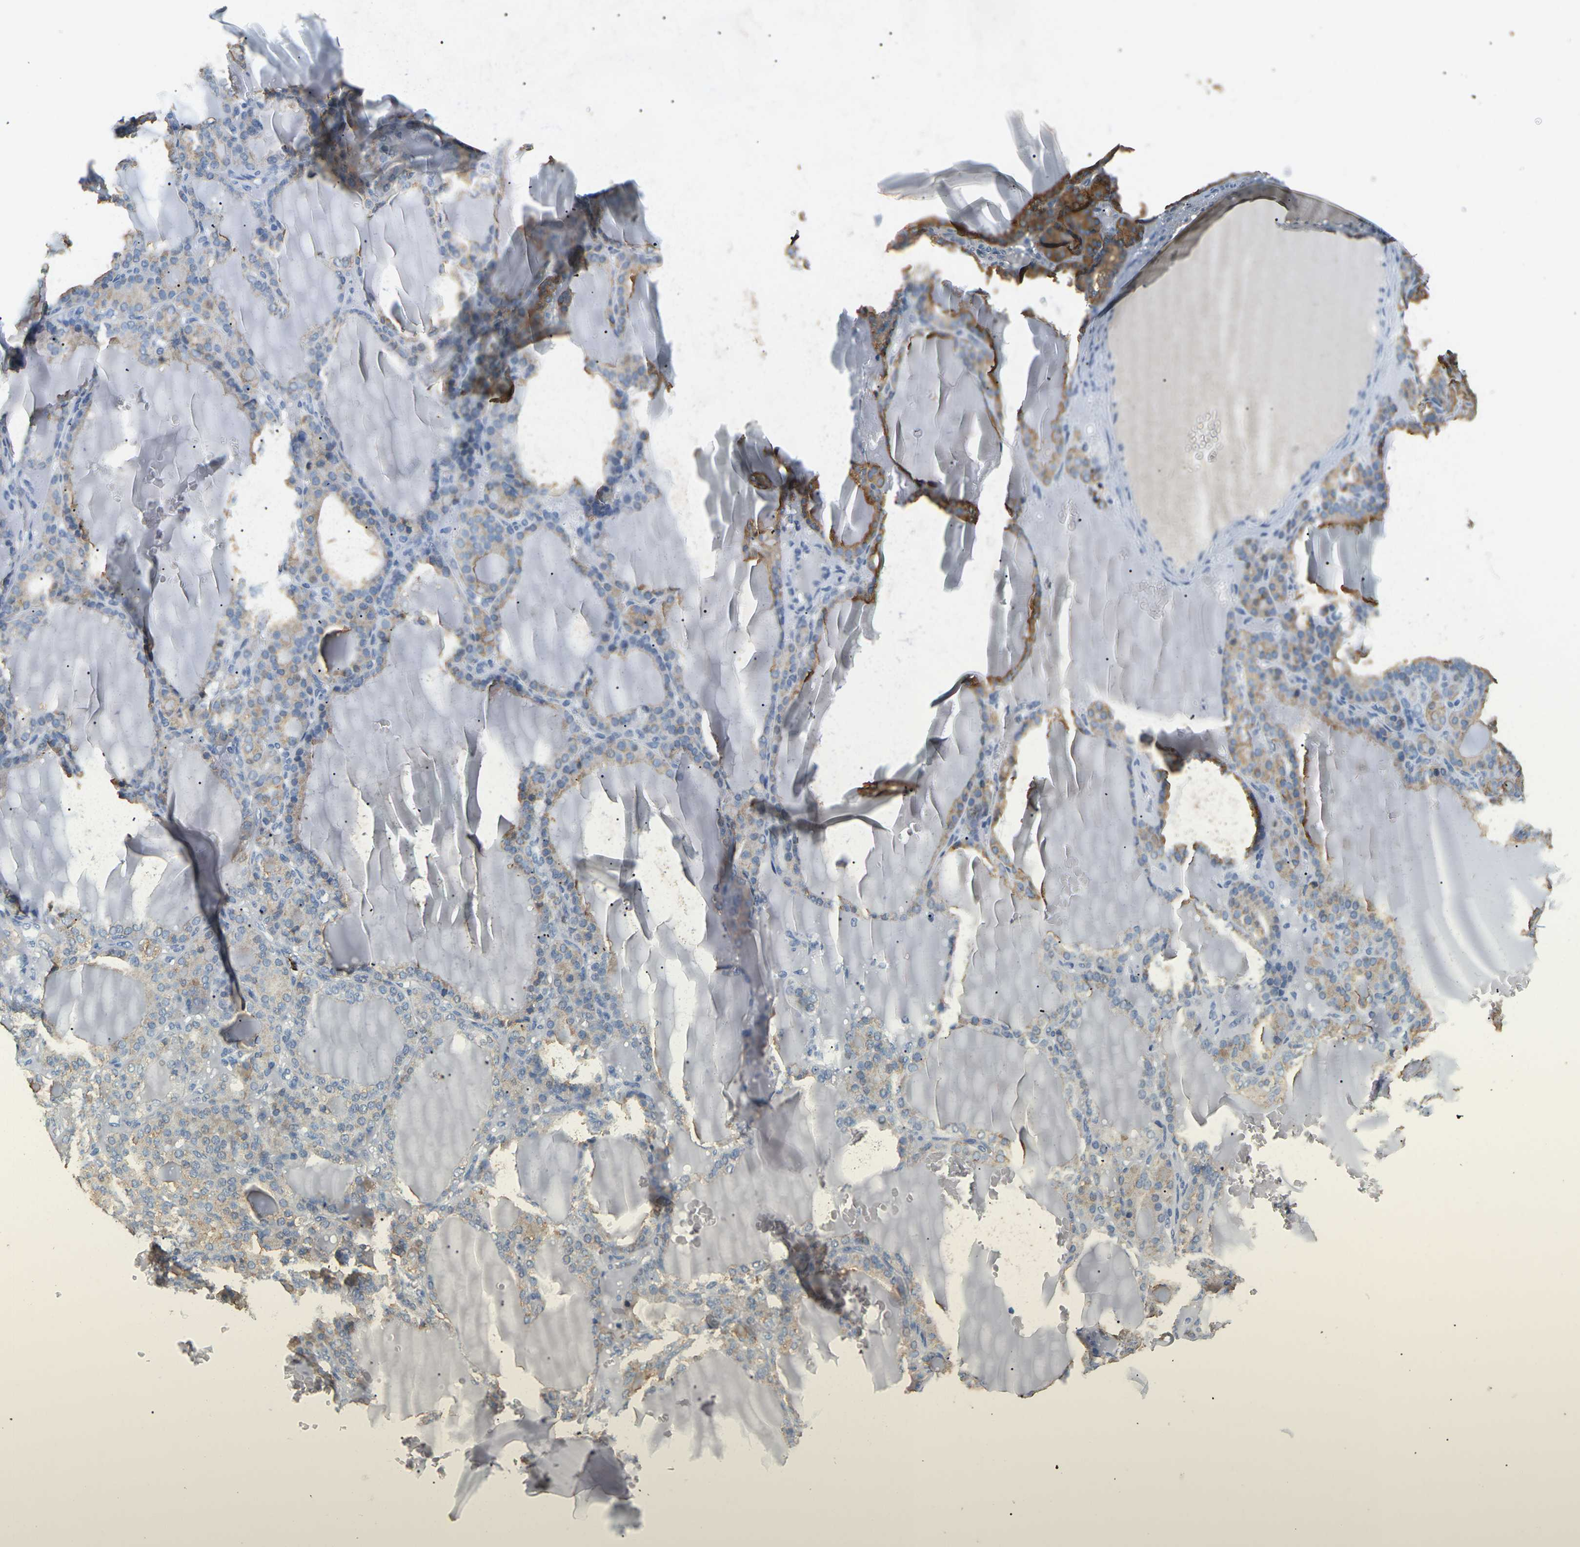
{"staining": {"intensity": "moderate", "quantity": ">75%", "location": "cytoplasmic/membranous"}, "tissue": "thyroid gland", "cell_type": "Glandular cells", "image_type": "normal", "snomed": [{"axis": "morphology", "description": "Normal tissue, NOS"}, {"axis": "topography", "description": "Thyroid gland"}], "caption": "Immunohistochemical staining of normal thyroid gland demonstrates >75% levels of moderate cytoplasmic/membranous protein positivity in about >75% of glandular cells. (Stains: DAB (3,3'-diaminobenzidine) in brown, nuclei in blue, Microscopy: brightfield microscopy at high magnification).", "gene": "ADM", "patient": {"sex": "female", "age": 28}}